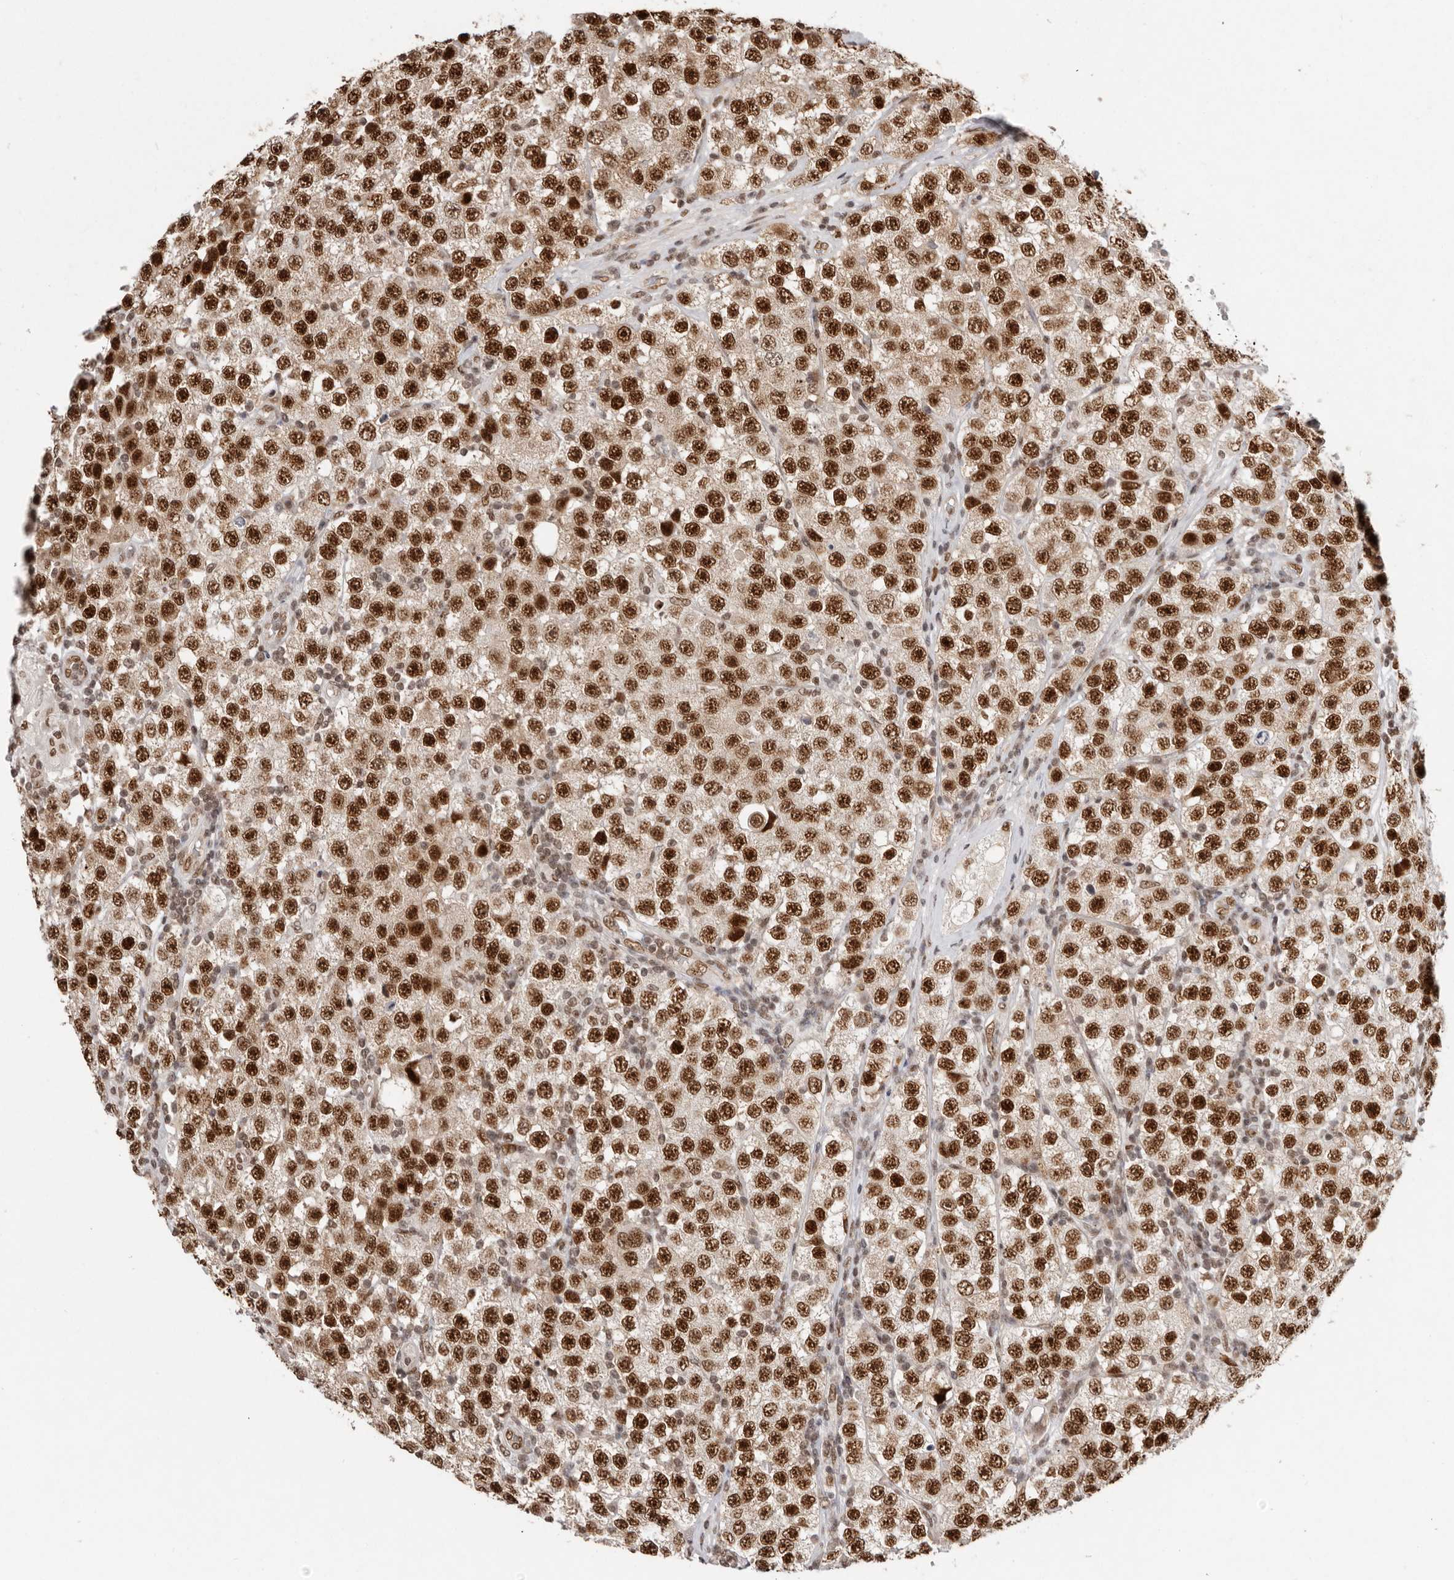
{"staining": {"intensity": "strong", "quantity": ">75%", "location": "nuclear"}, "tissue": "testis cancer", "cell_type": "Tumor cells", "image_type": "cancer", "snomed": [{"axis": "morphology", "description": "Seminoma, NOS"}, {"axis": "topography", "description": "Testis"}], "caption": "A micrograph showing strong nuclear positivity in approximately >75% of tumor cells in seminoma (testis), as visualized by brown immunohistochemical staining.", "gene": "CHTOP", "patient": {"sex": "male", "age": 28}}